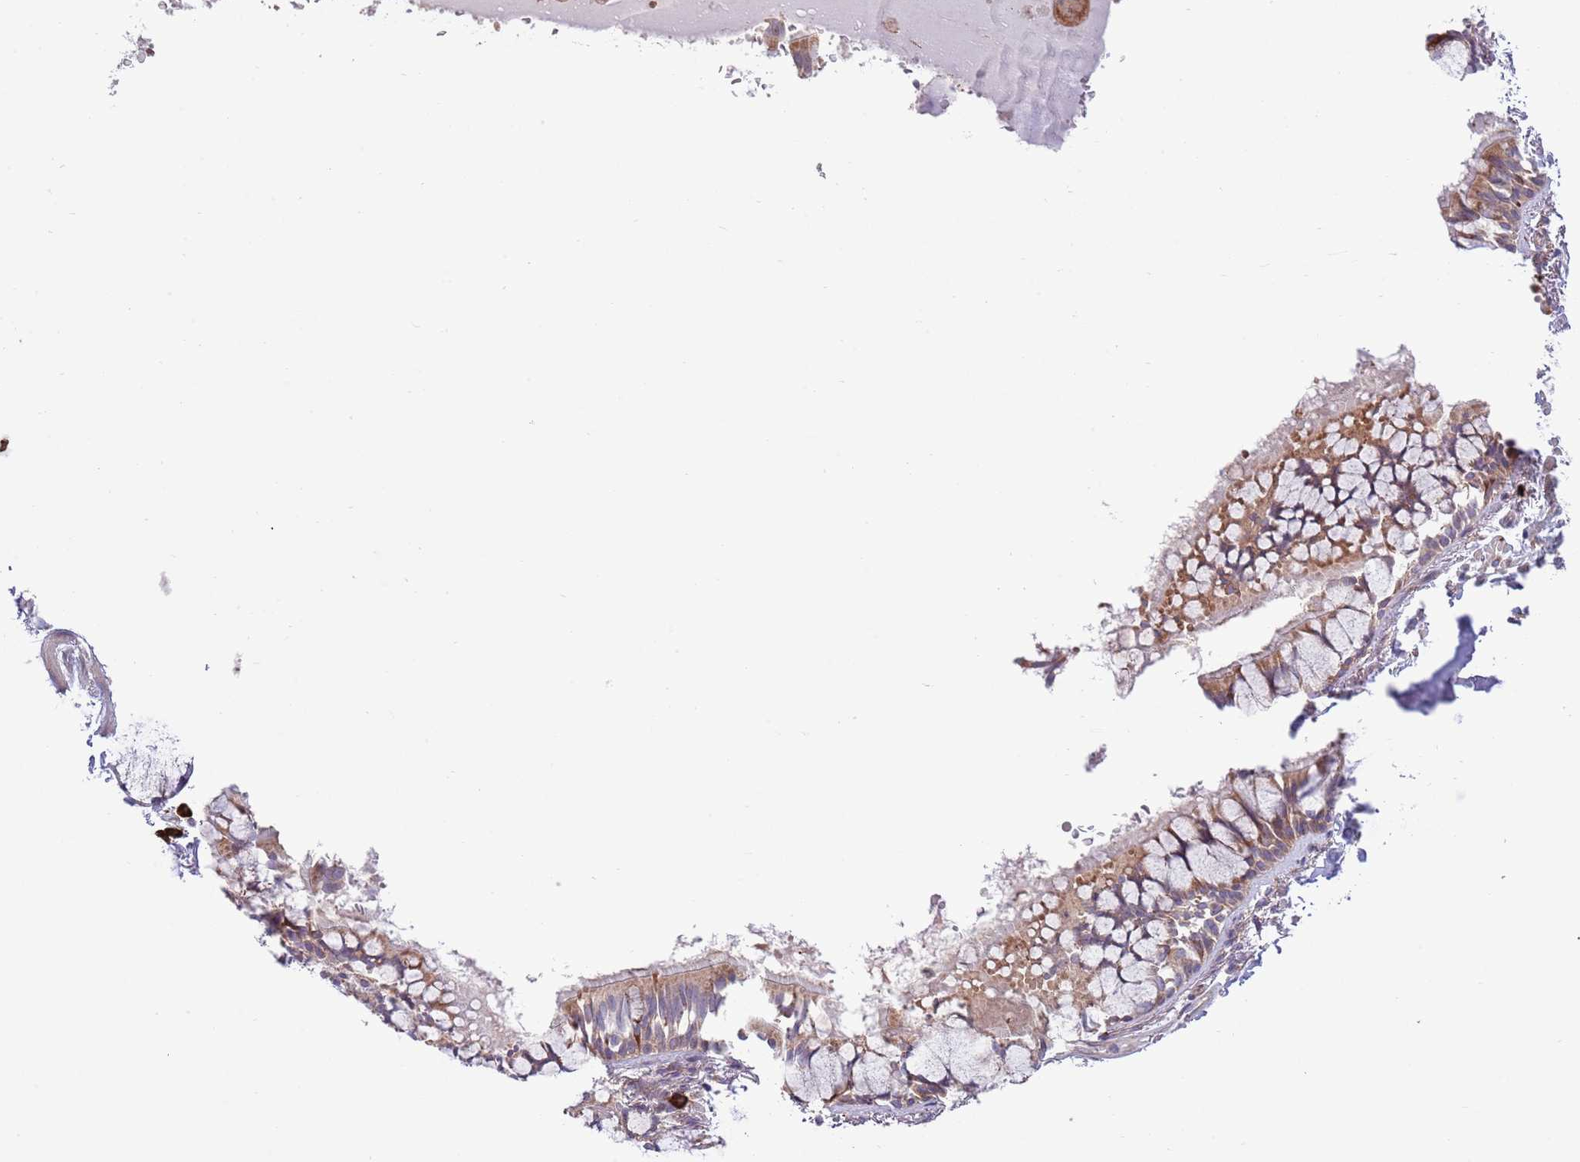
{"staining": {"intensity": "weak", "quantity": ">75%", "location": "cytoplasmic/membranous"}, "tissue": "bronchus", "cell_type": "Respiratory epithelial cells", "image_type": "normal", "snomed": [{"axis": "morphology", "description": "Normal tissue, NOS"}, {"axis": "topography", "description": "Bronchus"}], "caption": "IHC staining of benign bronchus, which displays low levels of weak cytoplasmic/membranous expression in about >75% of respiratory epithelial cells indicating weak cytoplasmic/membranous protein expression. The staining was performed using DAB (3,3'-diaminobenzidine) (brown) for protein detection and nuclei were counterstained in hematoxylin (blue).", "gene": "DAND5", "patient": {"sex": "male", "age": 70}}